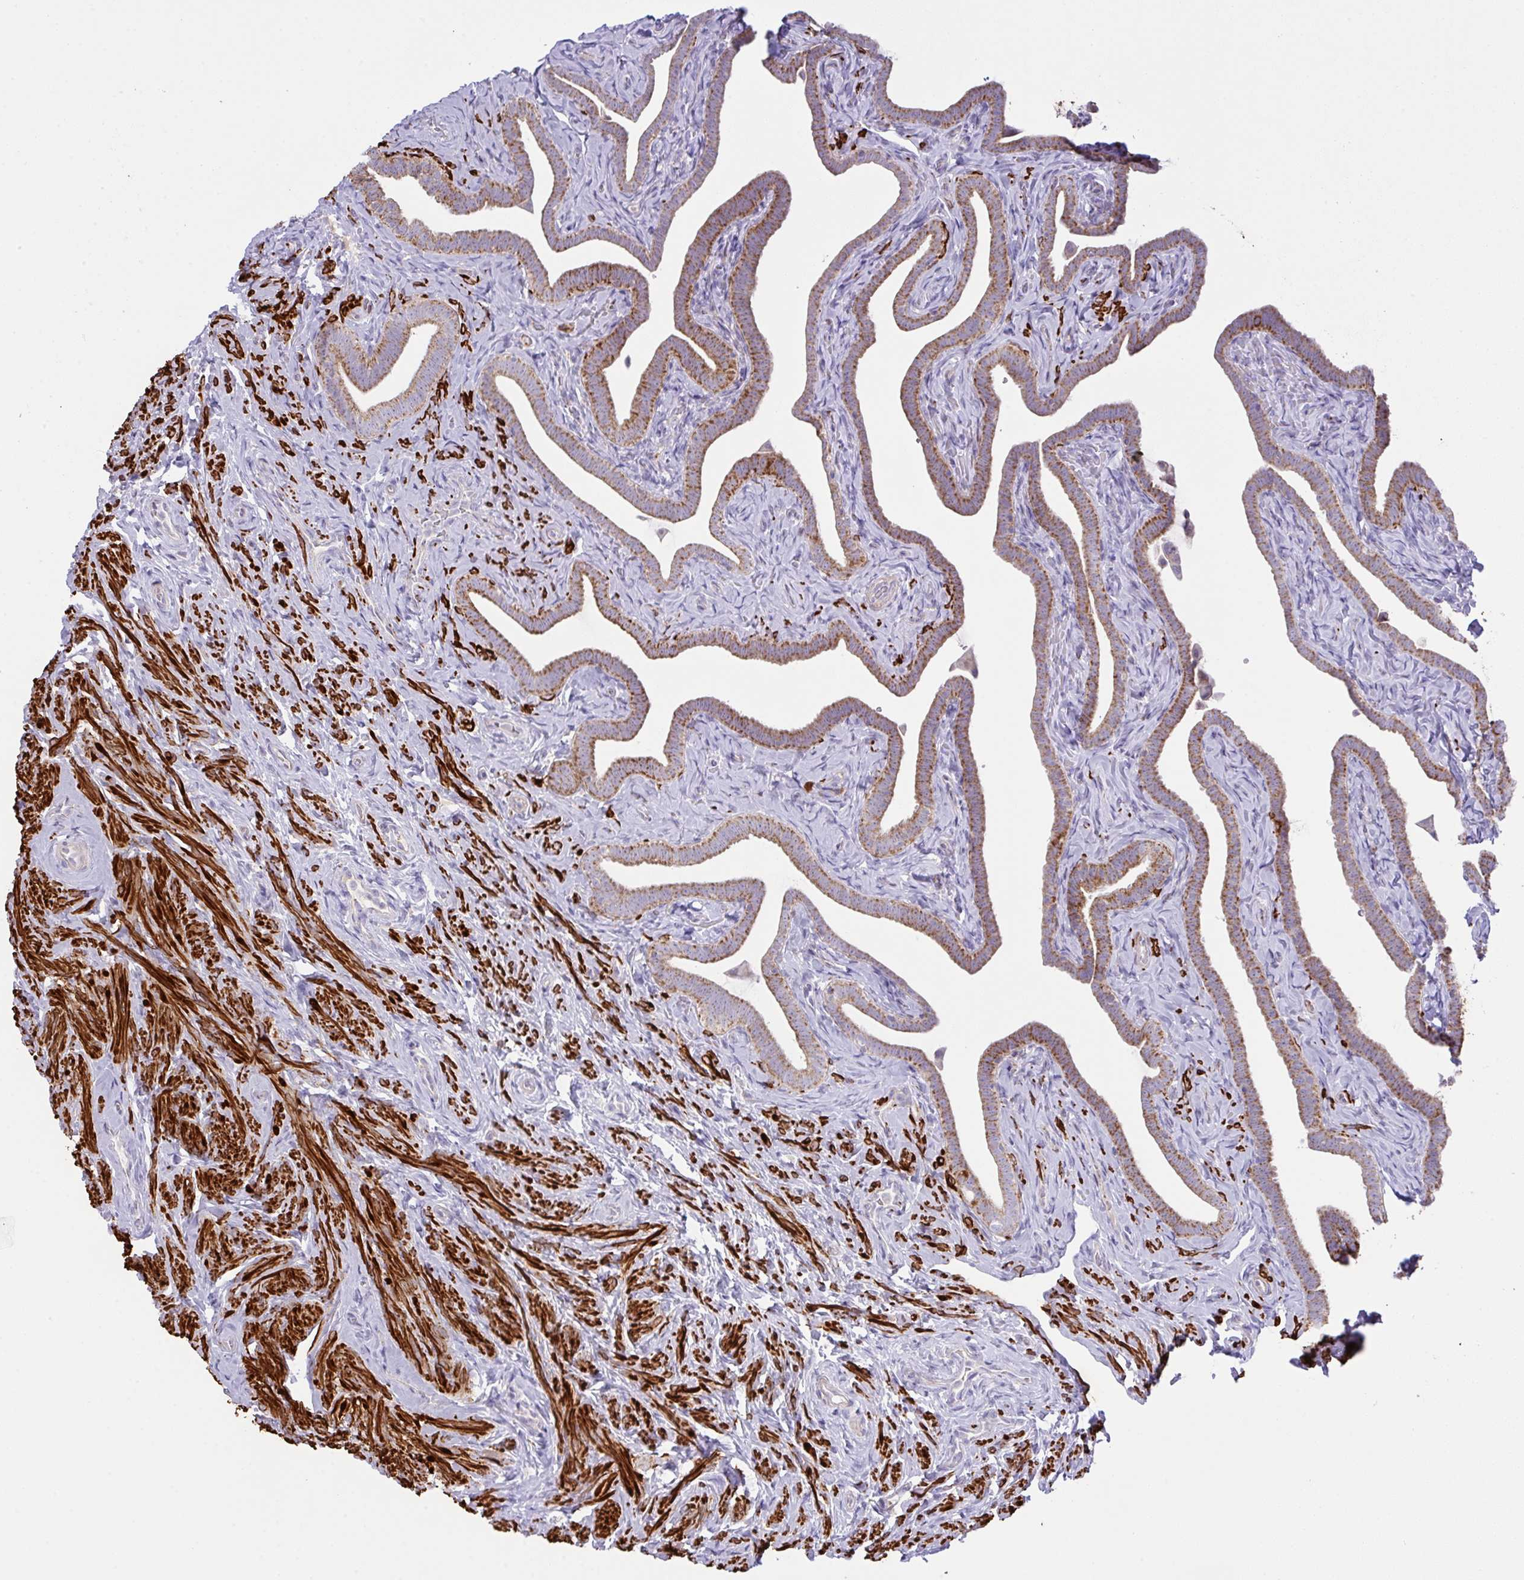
{"staining": {"intensity": "strong", "quantity": "25%-75%", "location": "cytoplasmic/membranous"}, "tissue": "fallopian tube", "cell_type": "Glandular cells", "image_type": "normal", "snomed": [{"axis": "morphology", "description": "Normal tissue, NOS"}, {"axis": "topography", "description": "Fallopian tube"}], "caption": "High-magnification brightfield microscopy of benign fallopian tube stained with DAB (3,3'-diaminobenzidine) (brown) and counterstained with hematoxylin (blue). glandular cells exhibit strong cytoplasmic/membranous expression is appreciated in approximately25%-75% of cells.", "gene": "CHDH", "patient": {"sex": "female", "age": 69}}